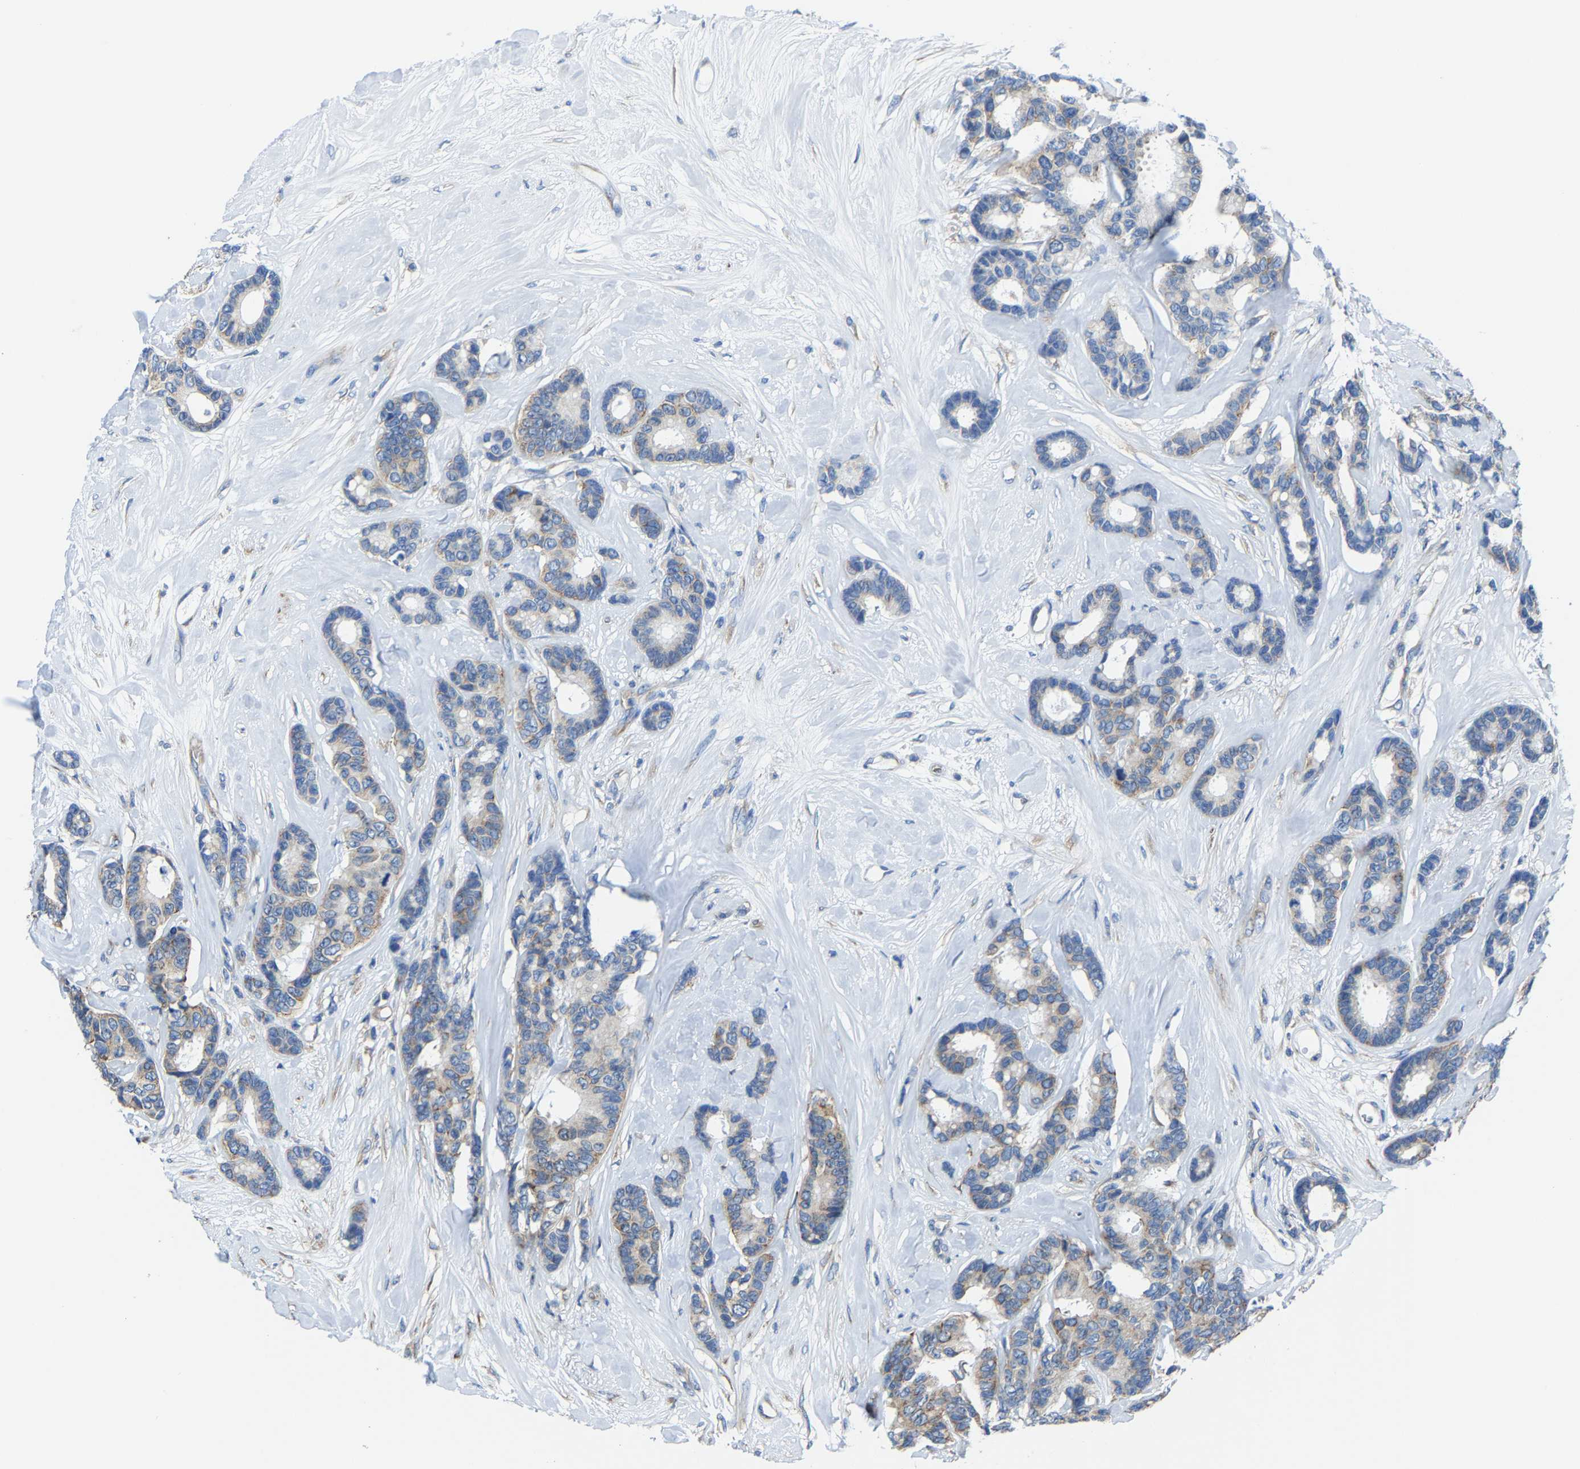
{"staining": {"intensity": "weak", "quantity": ">75%", "location": "cytoplasmic/membranous"}, "tissue": "breast cancer", "cell_type": "Tumor cells", "image_type": "cancer", "snomed": [{"axis": "morphology", "description": "Duct carcinoma"}, {"axis": "topography", "description": "Breast"}], "caption": "There is low levels of weak cytoplasmic/membranous positivity in tumor cells of breast cancer, as demonstrated by immunohistochemical staining (brown color).", "gene": "G3BP2", "patient": {"sex": "female", "age": 87}}